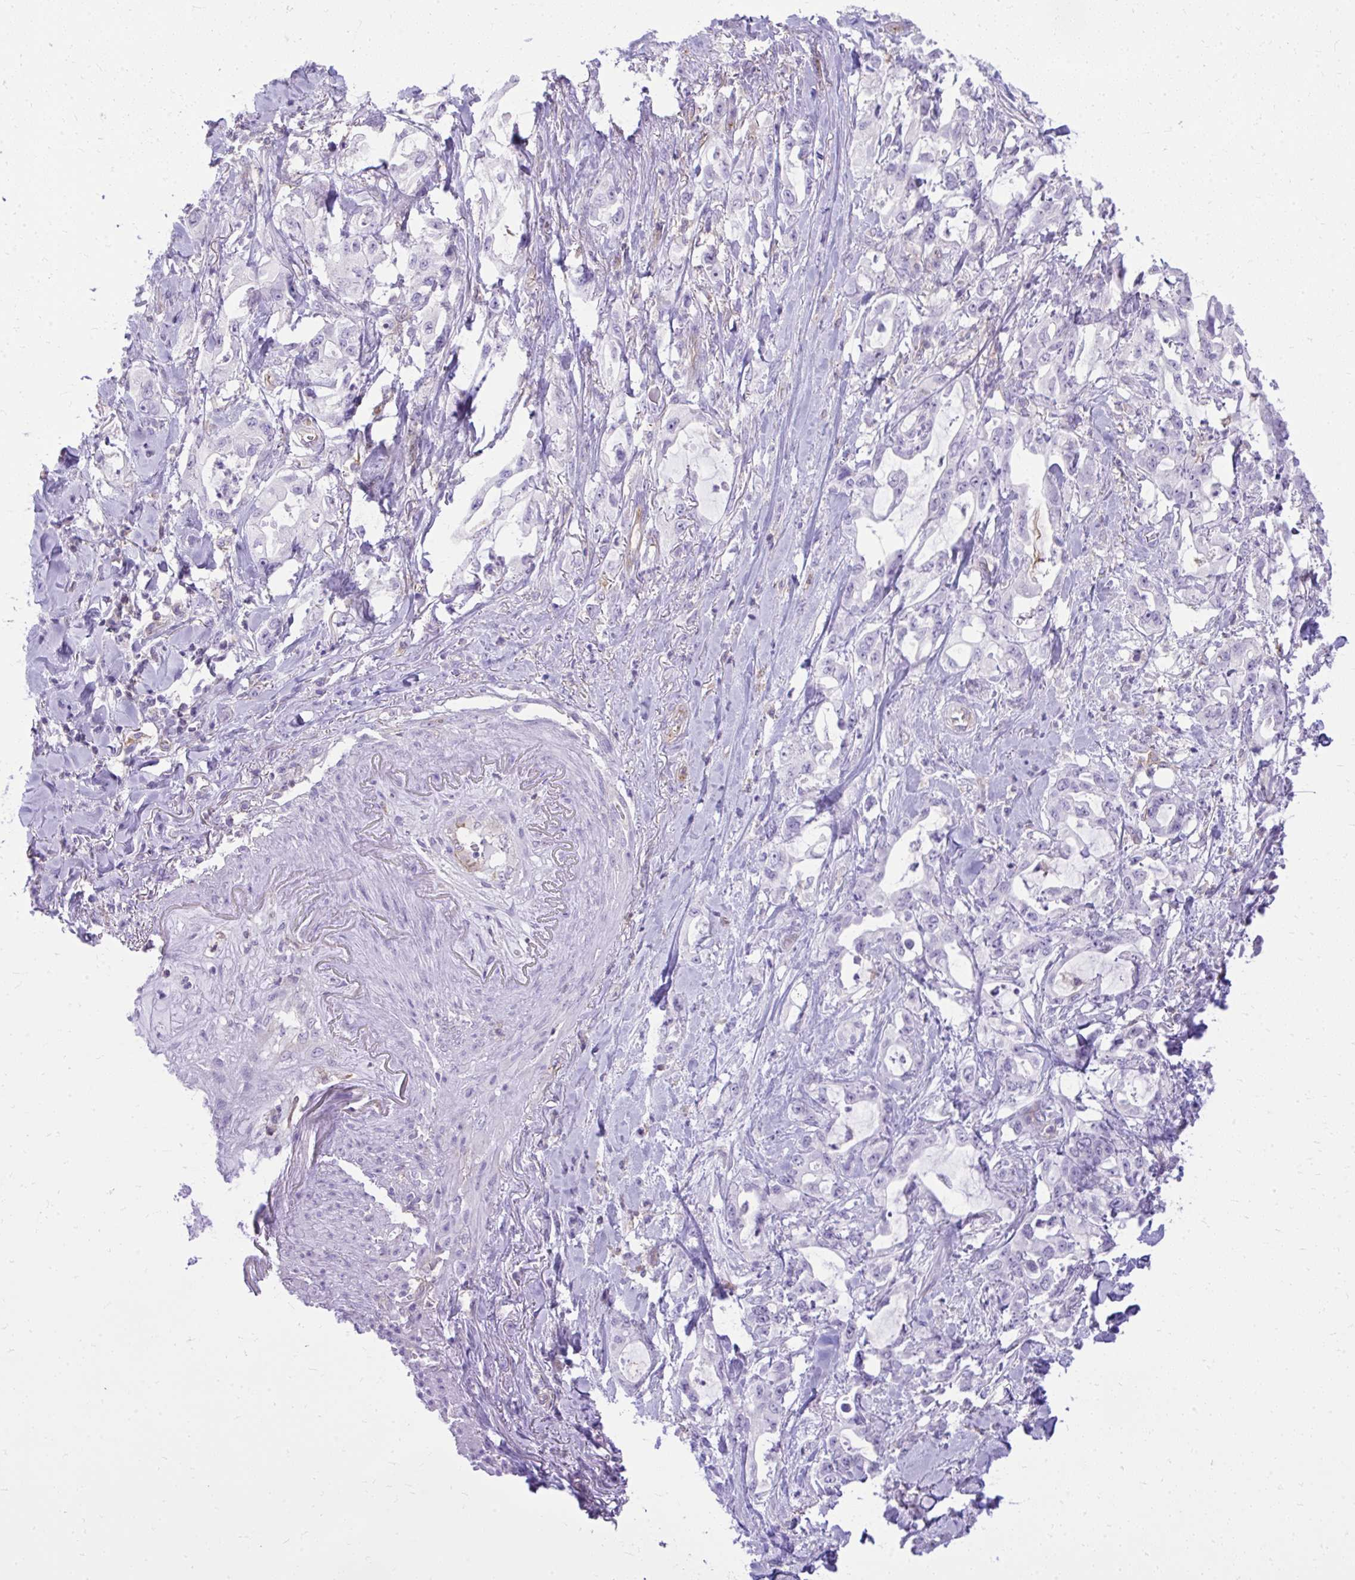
{"staining": {"intensity": "negative", "quantity": "none", "location": "none"}, "tissue": "pancreatic cancer", "cell_type": "Tumor cells", "image_type": "cancer", "snomed": [{"axis": "morphology", "description": "Adenocarcinoma, NOS"}, {"axis": "topography", "description": "Pancreas"}], "caption": "High power microscopy histopathology image of an immunohistochemistry photomicrograph of pancreatic cancer, revealing no significant staining in tumor cells.", "gene": "GPRIN3", "patient": {"sex": "female", "age": 61}}